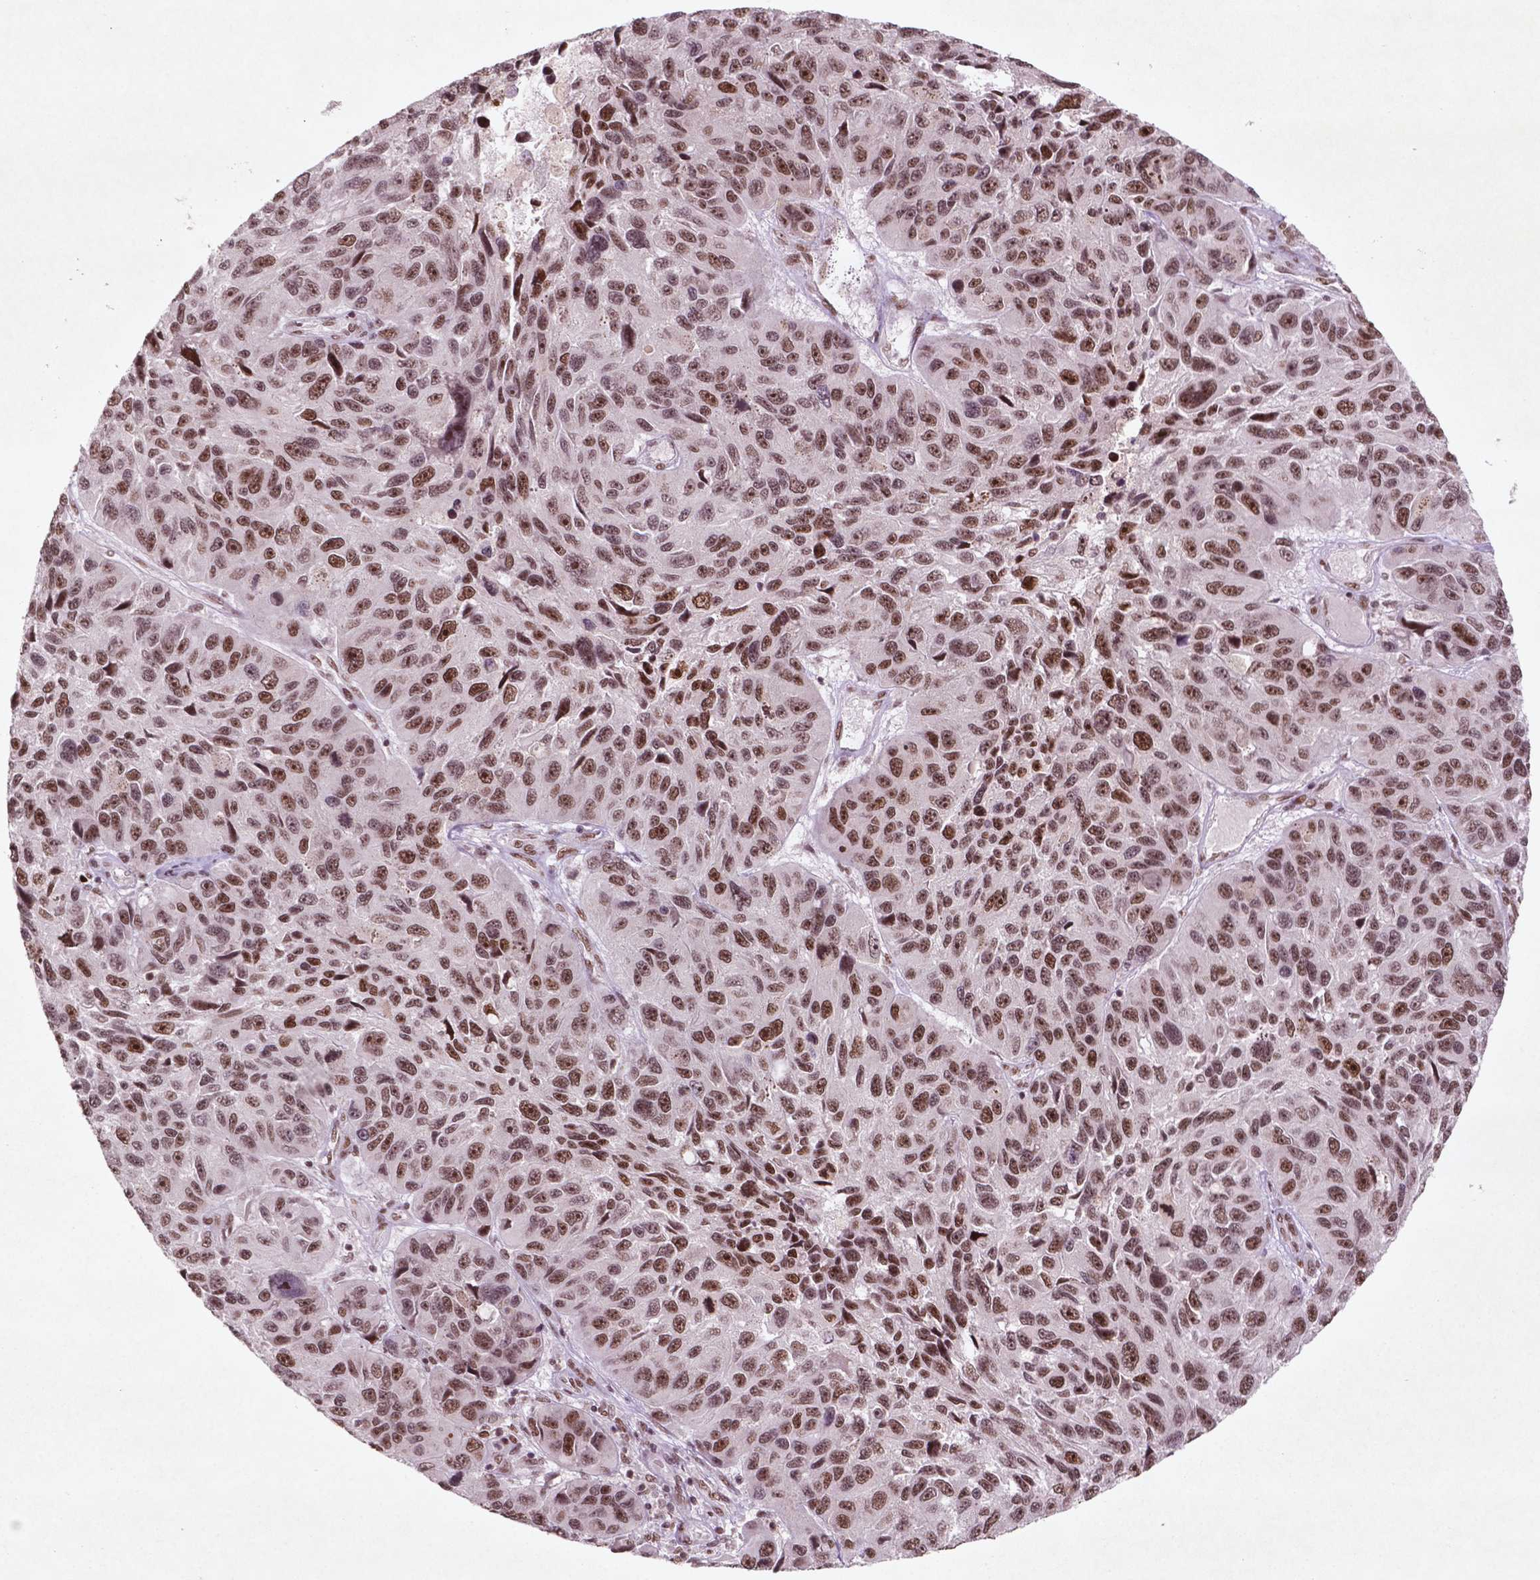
{"staining": {"intensity": "moderate", "quantity": ">75%", "location": "nuclear"}, "tissue": "melanoma", "cell_type": "Tumor cells", "image_type": "cancer", "snomed": [{"axis": "morphology", "description": "Malignant melanoma, NOS"}, {"axis": "topography", "description": "Skin"}], "caption": "High-power microscopy captured an immunohistochemistry (IHC) photomicrograph of malignant melanoma, revealing moderate nuclear staining in approximately >75% of tumor cells.", "gene": "HMG20B", "patient": {"sex": "male", "age": 53}}